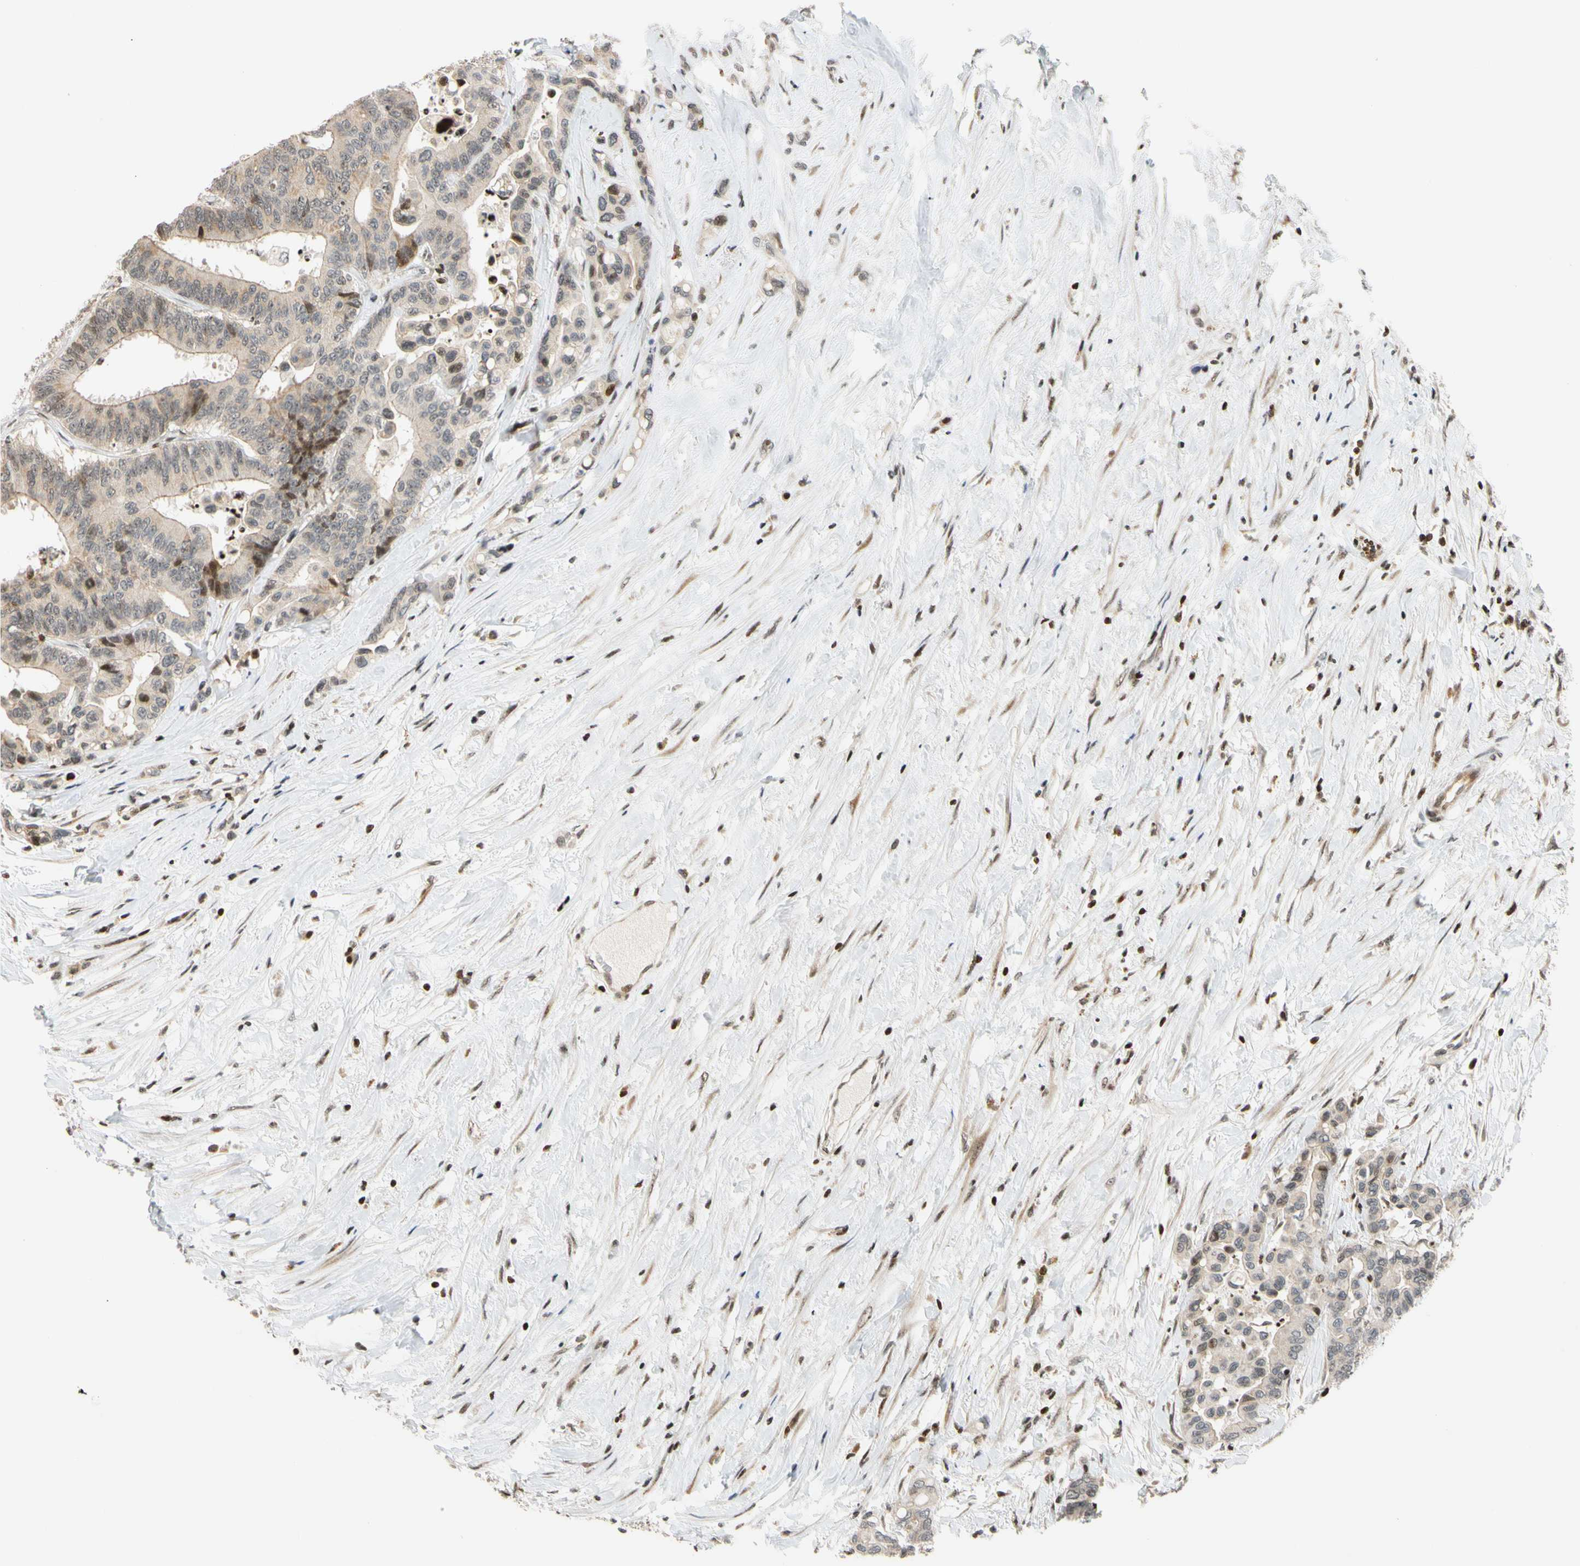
{"staining": {"intensity": "moderate", "quantity": "<25%", "location": "nuclear"}, "tissue": "colorectal cancer", "cell_type": "Tumor cells", "image_type": "cancer", "snomed": [{"axis": "morphology", "description": "Normal tissue, NOS"}, {"axis": "morphology", "description": "Adenocarcinoma, NOS"}, {"axis": "topography", "description": "Colon"}], "caption": "The micrograph displays immunohistochemical staining of colorectal cancer (adenocarcinoma). There is moderate nuclear staining is seen in approximately <25% of tumor cells.", "gene": "CDK7", "patient": {"sex": "male", "age": 82}}